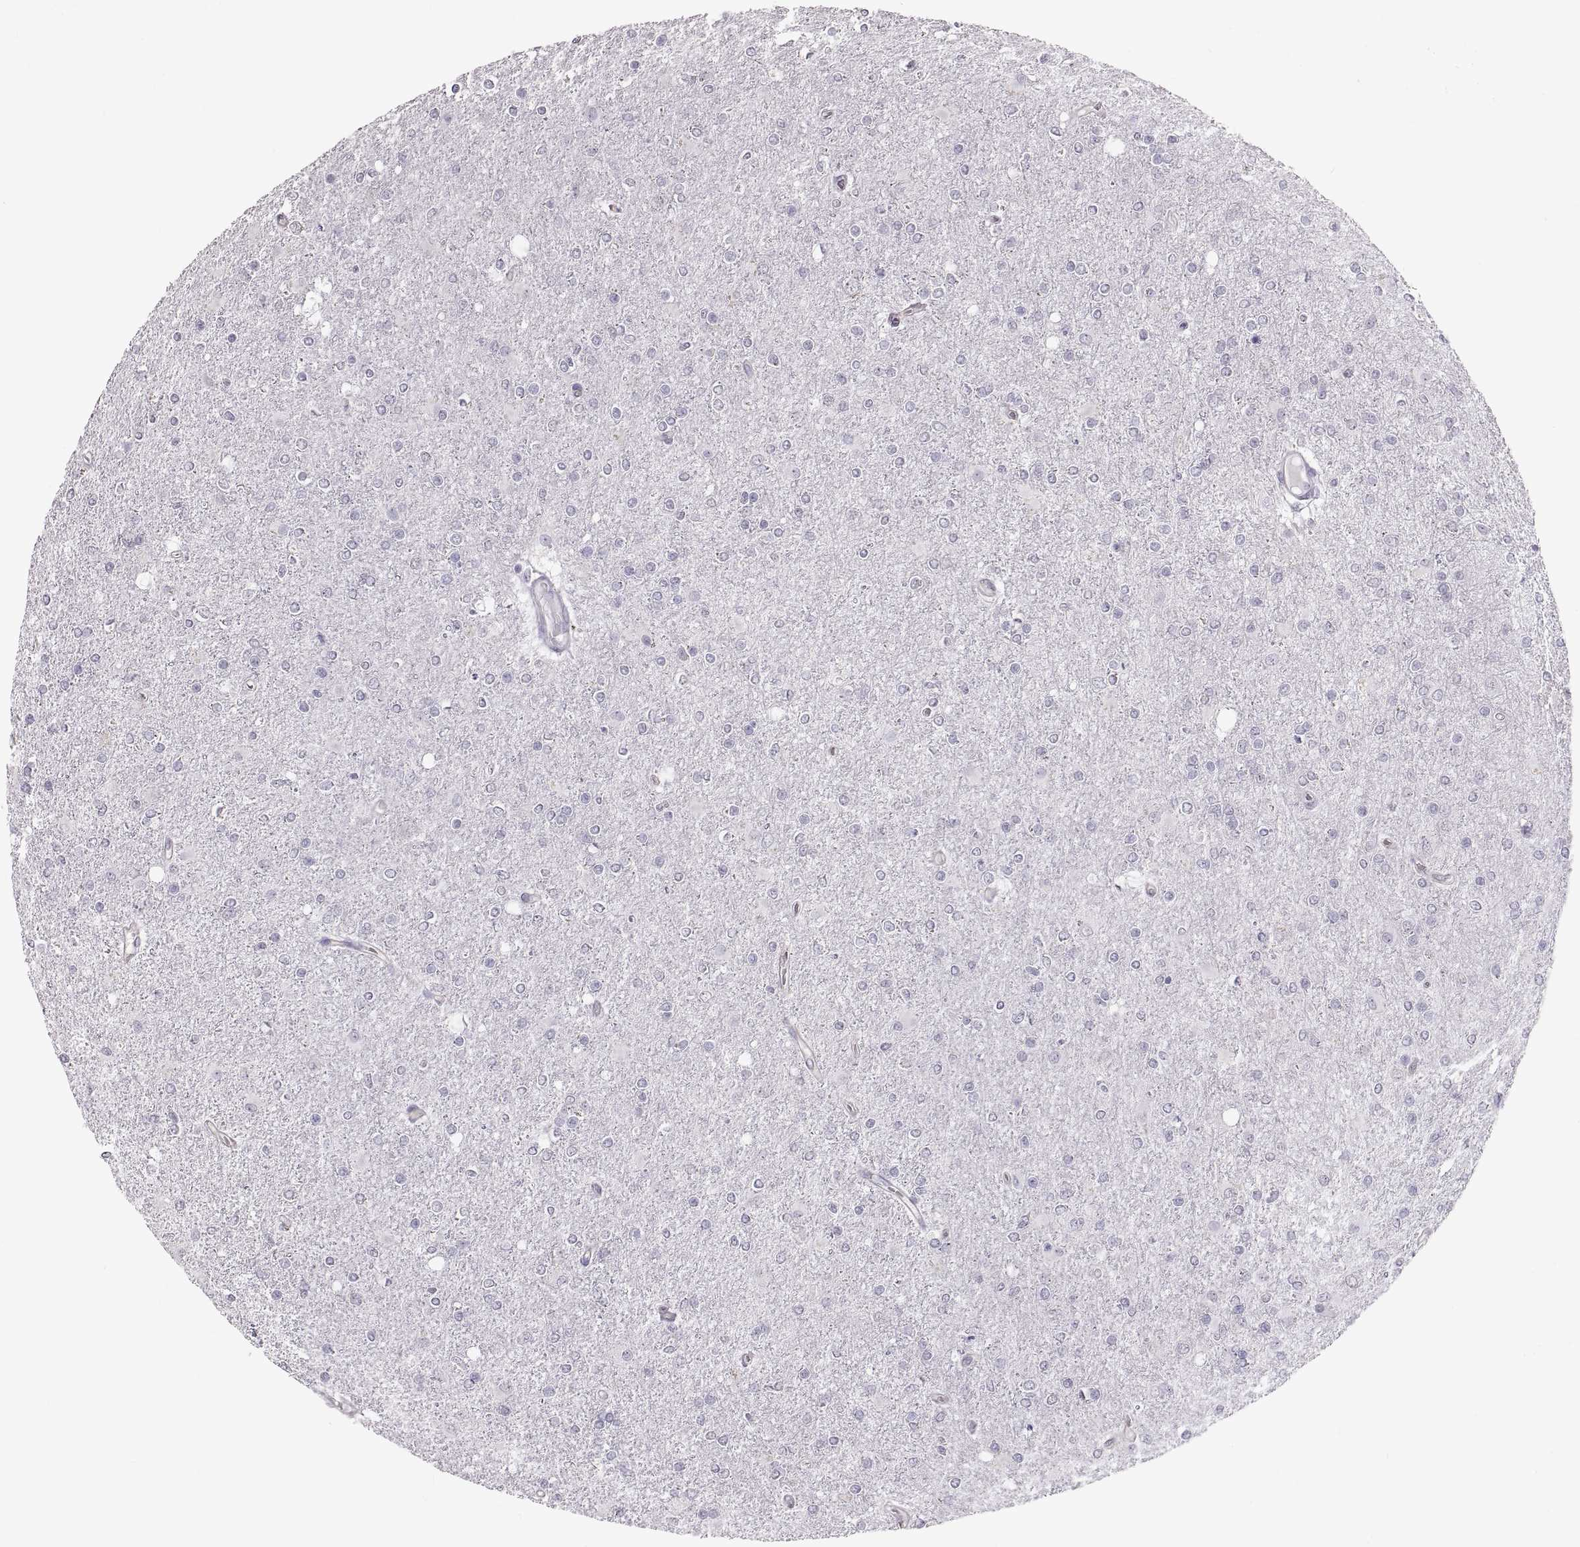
{"staining": {"intensity": "negative", "quantity": "none", "location": "none"}, "tissue": "glioma", "cell_type": "Tumor cells", "image_type": "cancer", "snomed": [{"axis": "morphology", "description": "Glioma, malignant, High grade"}, {"axis": "topography", "description": "Cerebral cortex"}], "caption": "Tumor cells are negative for protein expression in human malignant glioma (high-grade).", "gene": "SPACDR", "patient": {"sex": "male", "age": 70}}